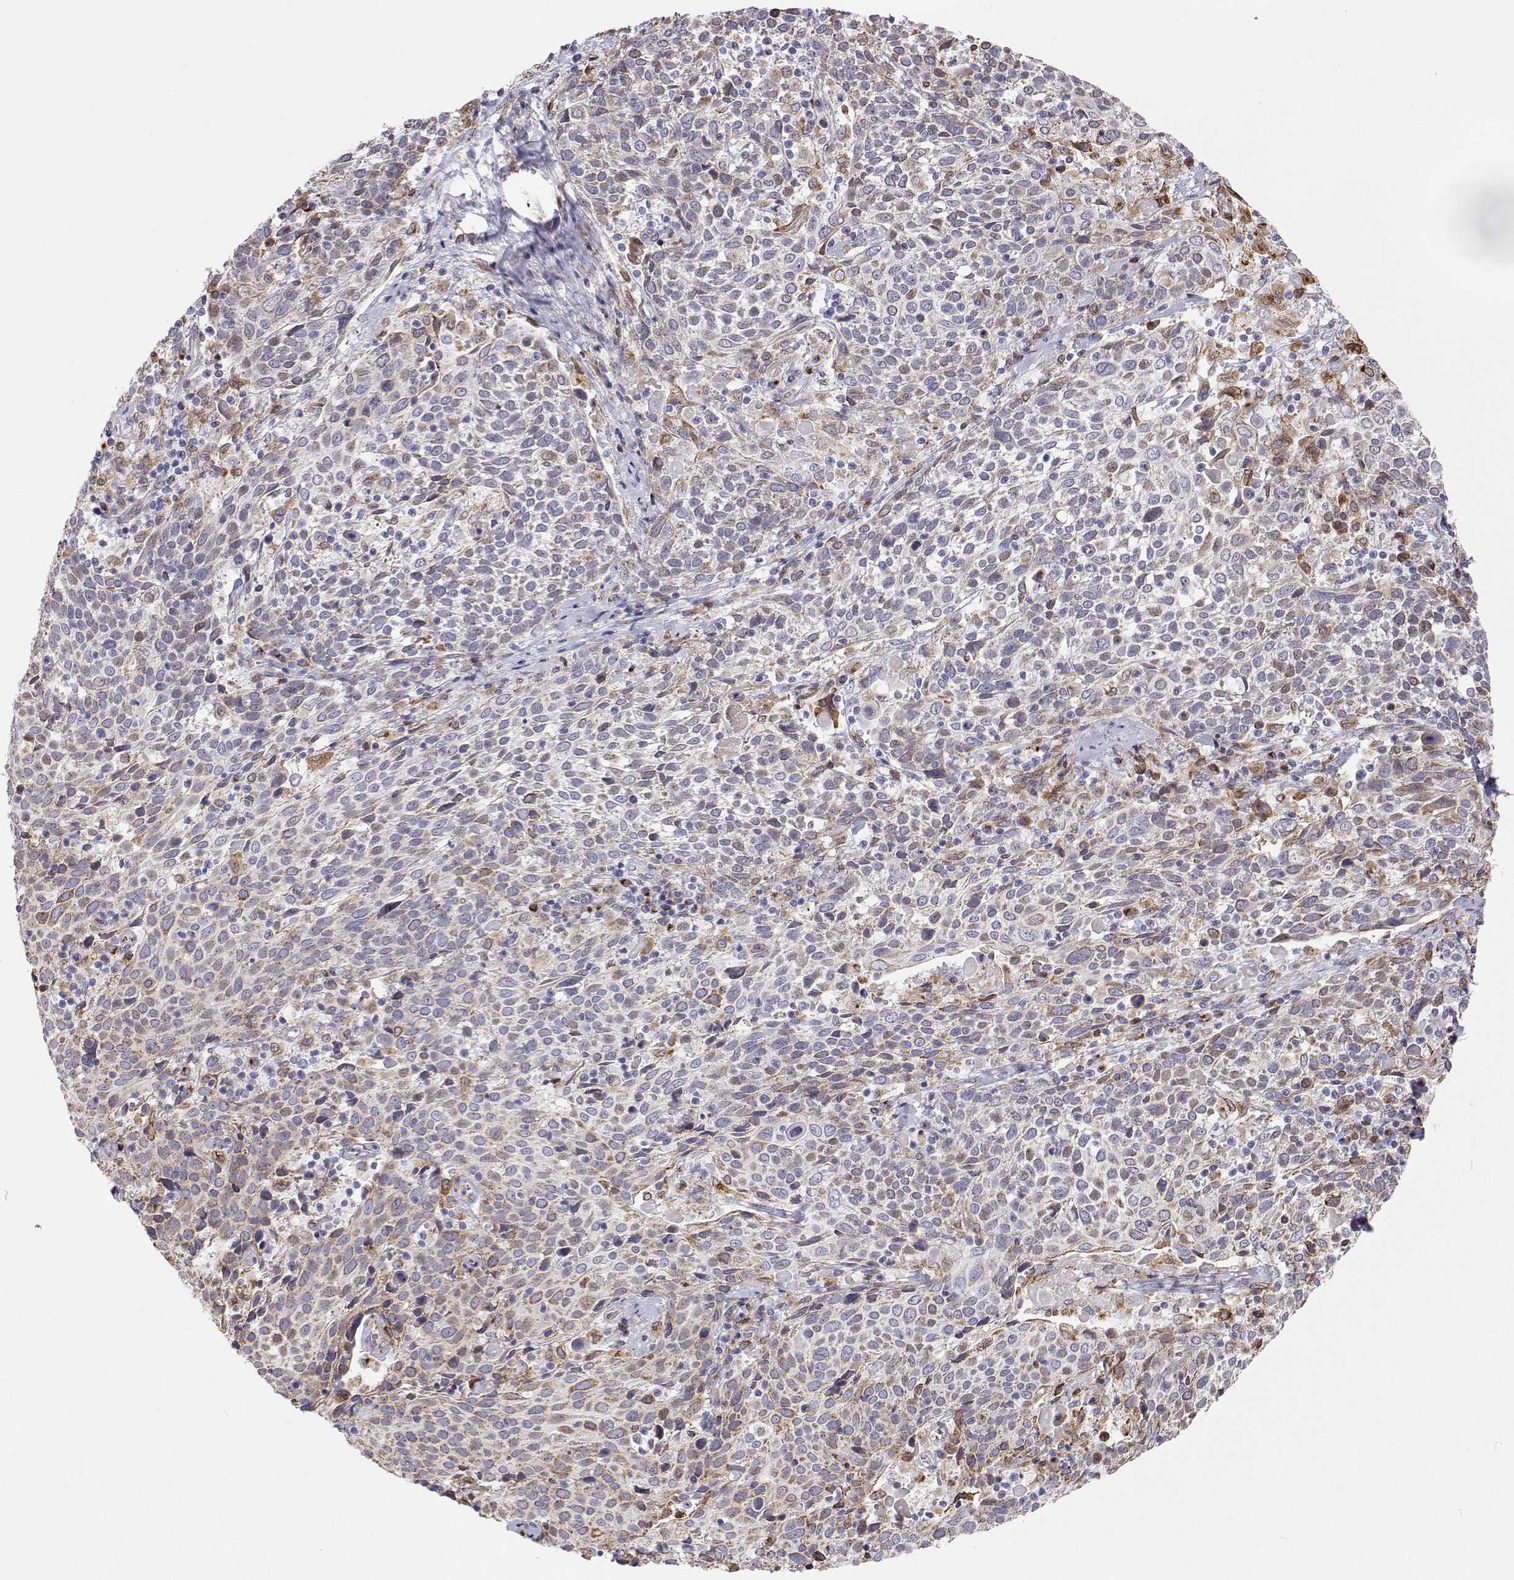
{"staining": {"intensity": "moderate", "quantity": "<25%", "location": "cytoplasmic/membranous"}, "tissue": "cervical cancer", "cell_type": "Tumor cells", "image_type": "cancer", "snomed": [{"axis": "morphology", "description": "Squamous cell carcinoma, NOS"}, {"axis": "topography", "description": "Cervix"}], "caption": "Protein staining by immunohistochemistry reveals moderate cytoplasmic/membranous staining in about <25% of tumor cells in cervical squamous cell carcinoma.", "gene": "STARD13", "patient": {"sex": "female", "age": 61}}